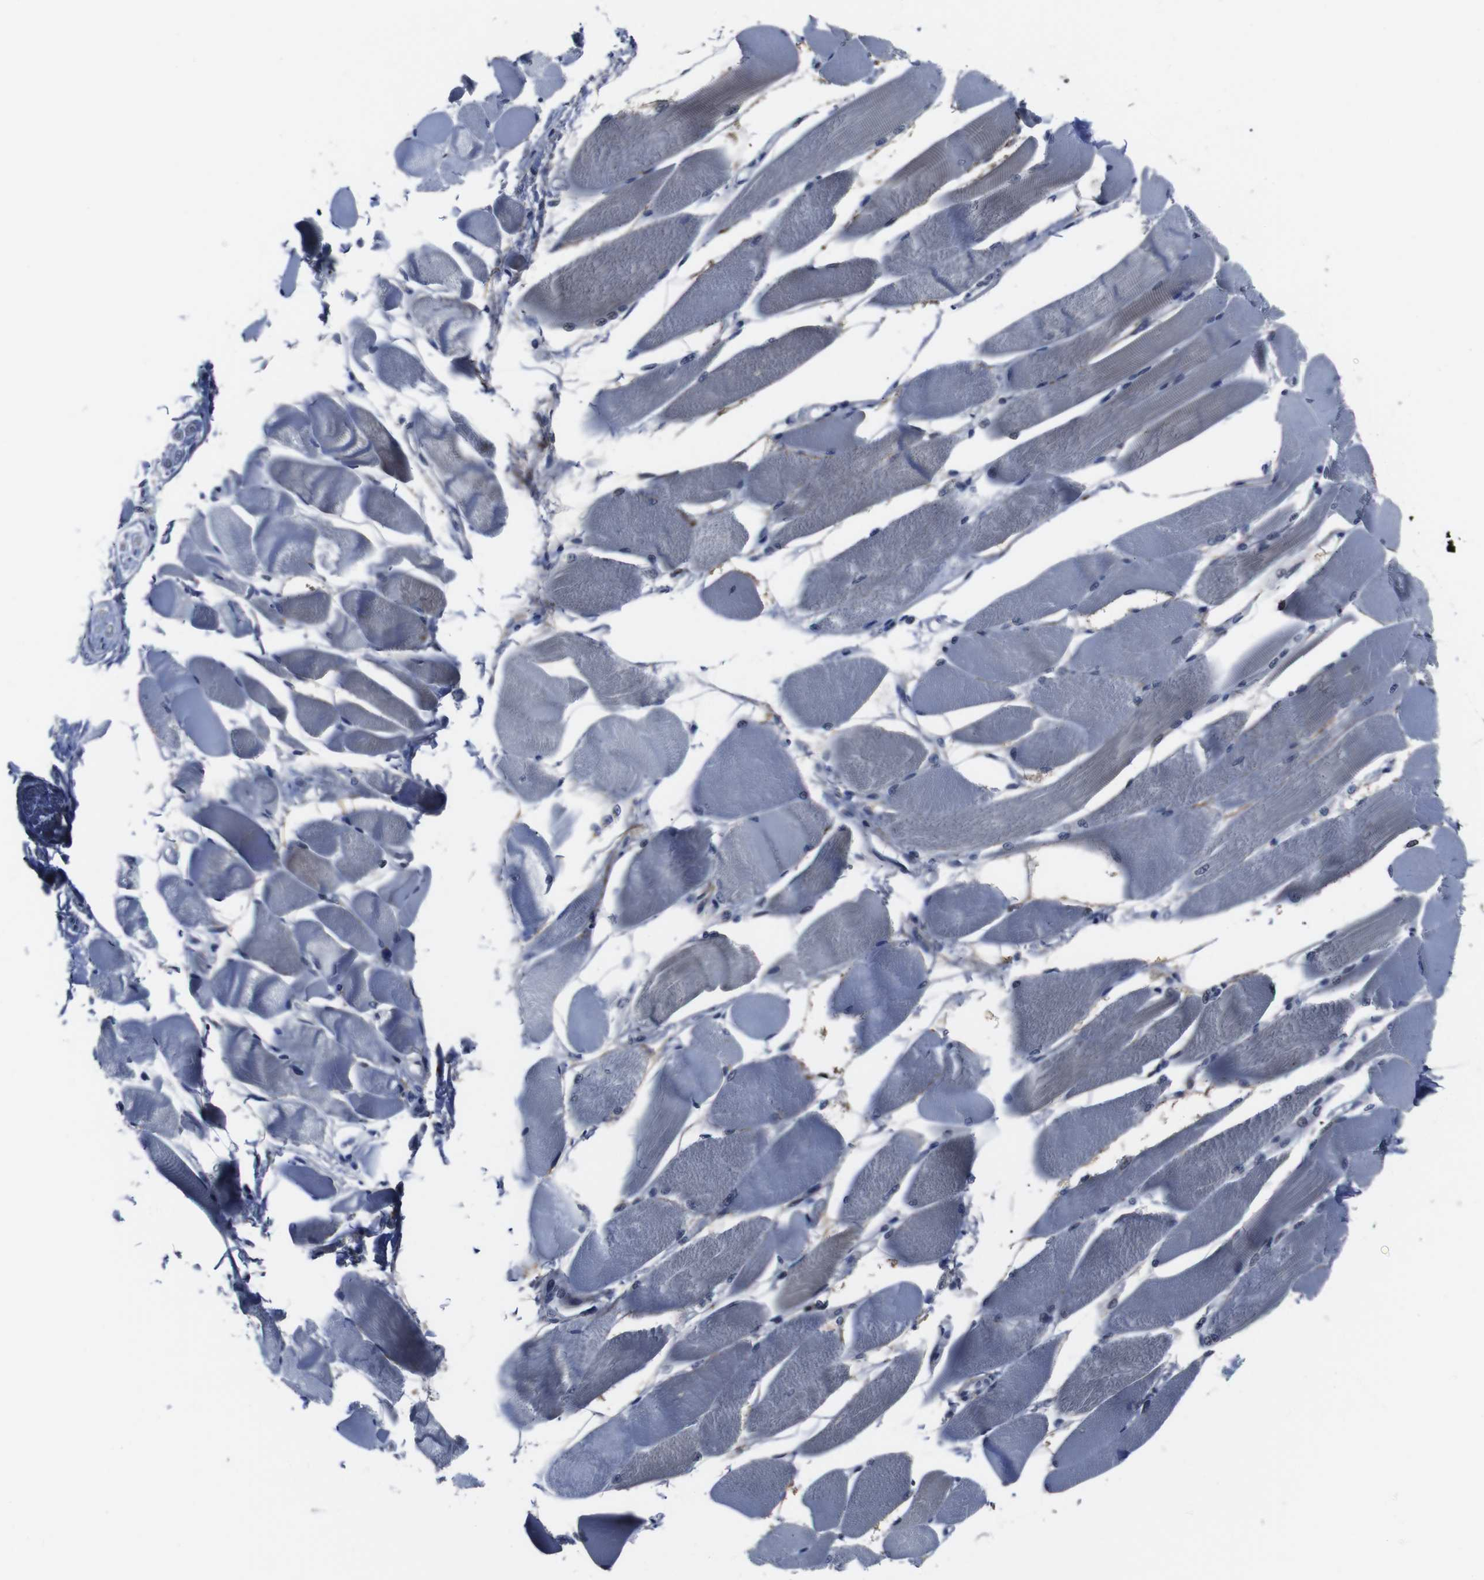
{"staining": {"intensity": "moderate", "quantity": "25%-75%", "location": "cytoplasmic/membranous"}, "tissue": "skeletal muscle", "cell_type": "Myocytes", "image_type": "normal", "snomed": [{"axis": "morphology", "description": "Normal tissue, NOS"}, {"axis": "topography", "description": "Skeletal muscle"}, {"axis": "topography", "description": "Peripheral nerve tissue"}], "caption": "Skeletal muscle stained with immunohistochemistry (IHC) shows moderate cytoplasmic/membranous expression in about 25%-75% of myocytes. The protein is stained brown, and the nuclei are stained in blue (DAB IHC with brightfield microscopy, high magnification).", "gene": "SEMA4B", "patient": {"sex": "female", "age": 84}}